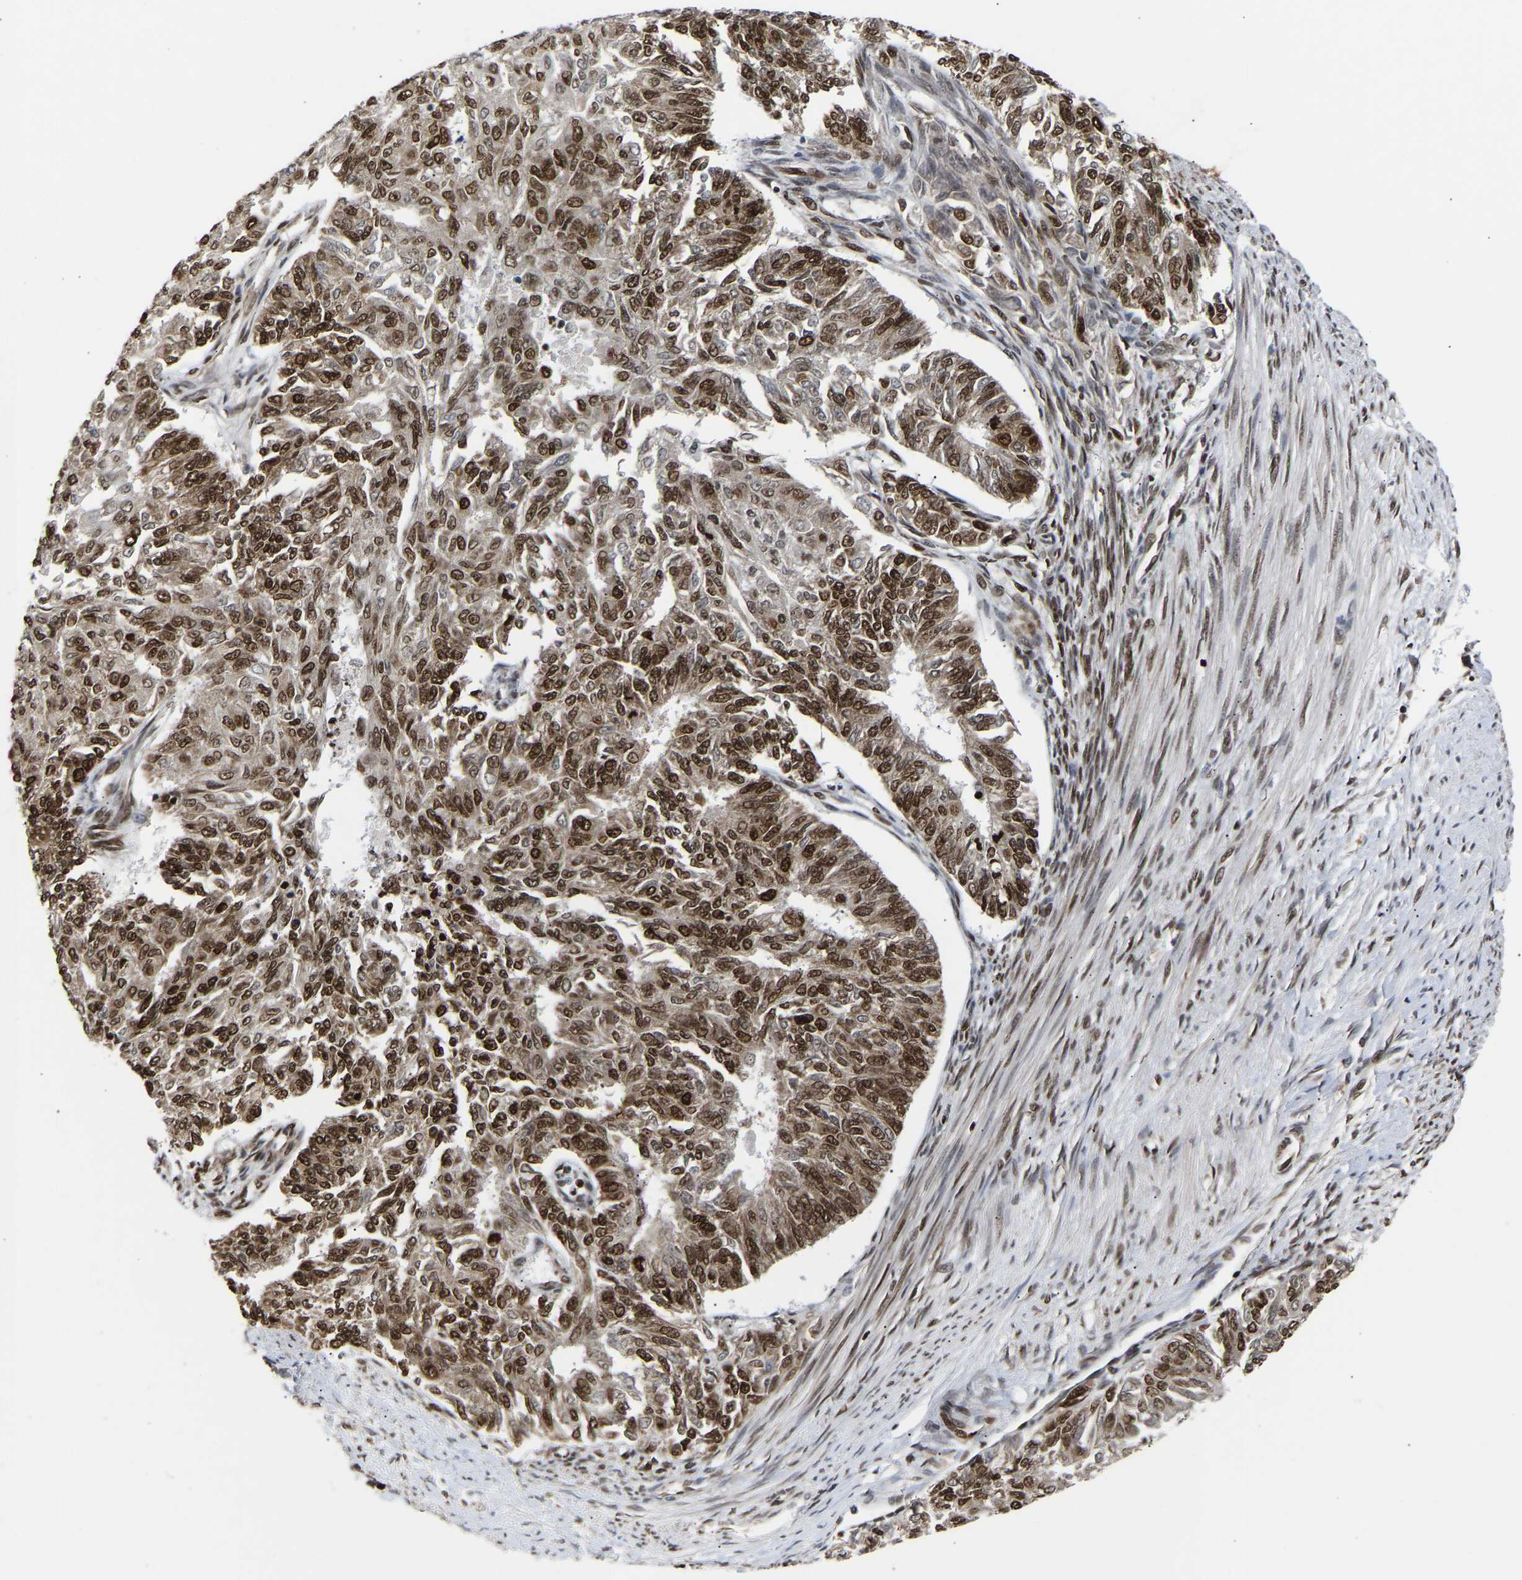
{"staining": {"intensity": "strong", "quantity": ">75%", "location": "cytoplasmic/membranous,nuclear"}, "tissue": "endometrial cancer", "cell_type": "Tumor cells", "image_type": "cancer", "snomed": [{"axis": "morphology", "description": "Adenocarcinoma, NOS"}, {"axis": "topography", "description": "Endometrium"}], "caption": "Strong cytoplasmic/membranous and nuclear positivity for a protein is present in approximately >75% of tumor cells of endometrial cancer (adenocarcinoma) using IHC.", "gene": "PSIP1", "patient": {"sex": "female", "age": 32}}